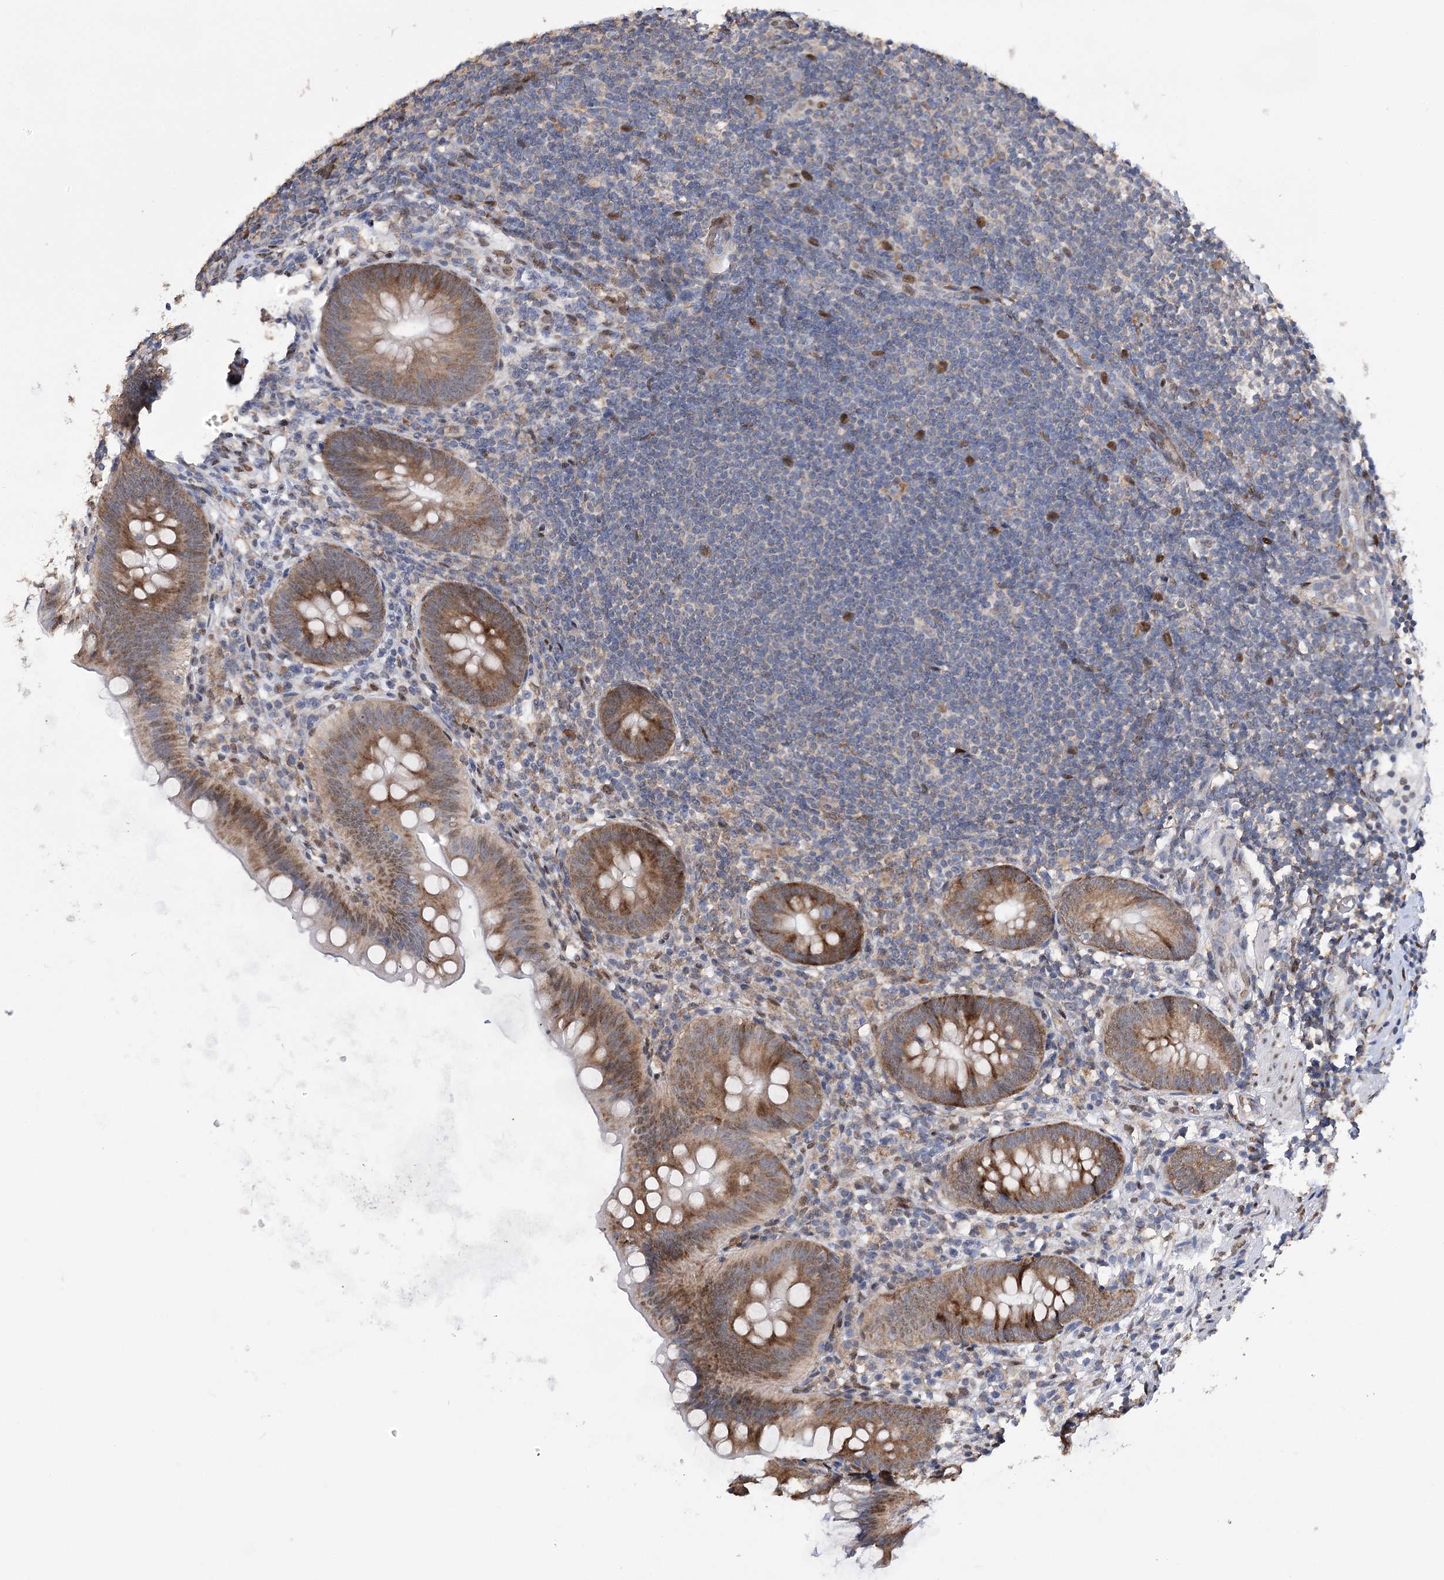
{"staining": {"intensity": "moderate", "quantity": ">75%", "location": "cytoplasmic/membranous,nuclear"}, "tissue": "appendix", "cell_type": "Glandular cells", "image_type": "normal", "snomed": [{"axis": "morphology", "description": "Normal tissue, NOS"}, {"axis": "topography", "description": "Appendix"}], "caption": "Appendix stained with DAB immunohistochemistry (IHC) demonstrates medium levels of moderate cytoplasmic/membranous,nuclear staining in about >75% of glandular cells.", "gene": "NFU1", "patient": {"sex": "female", "age": 62}}